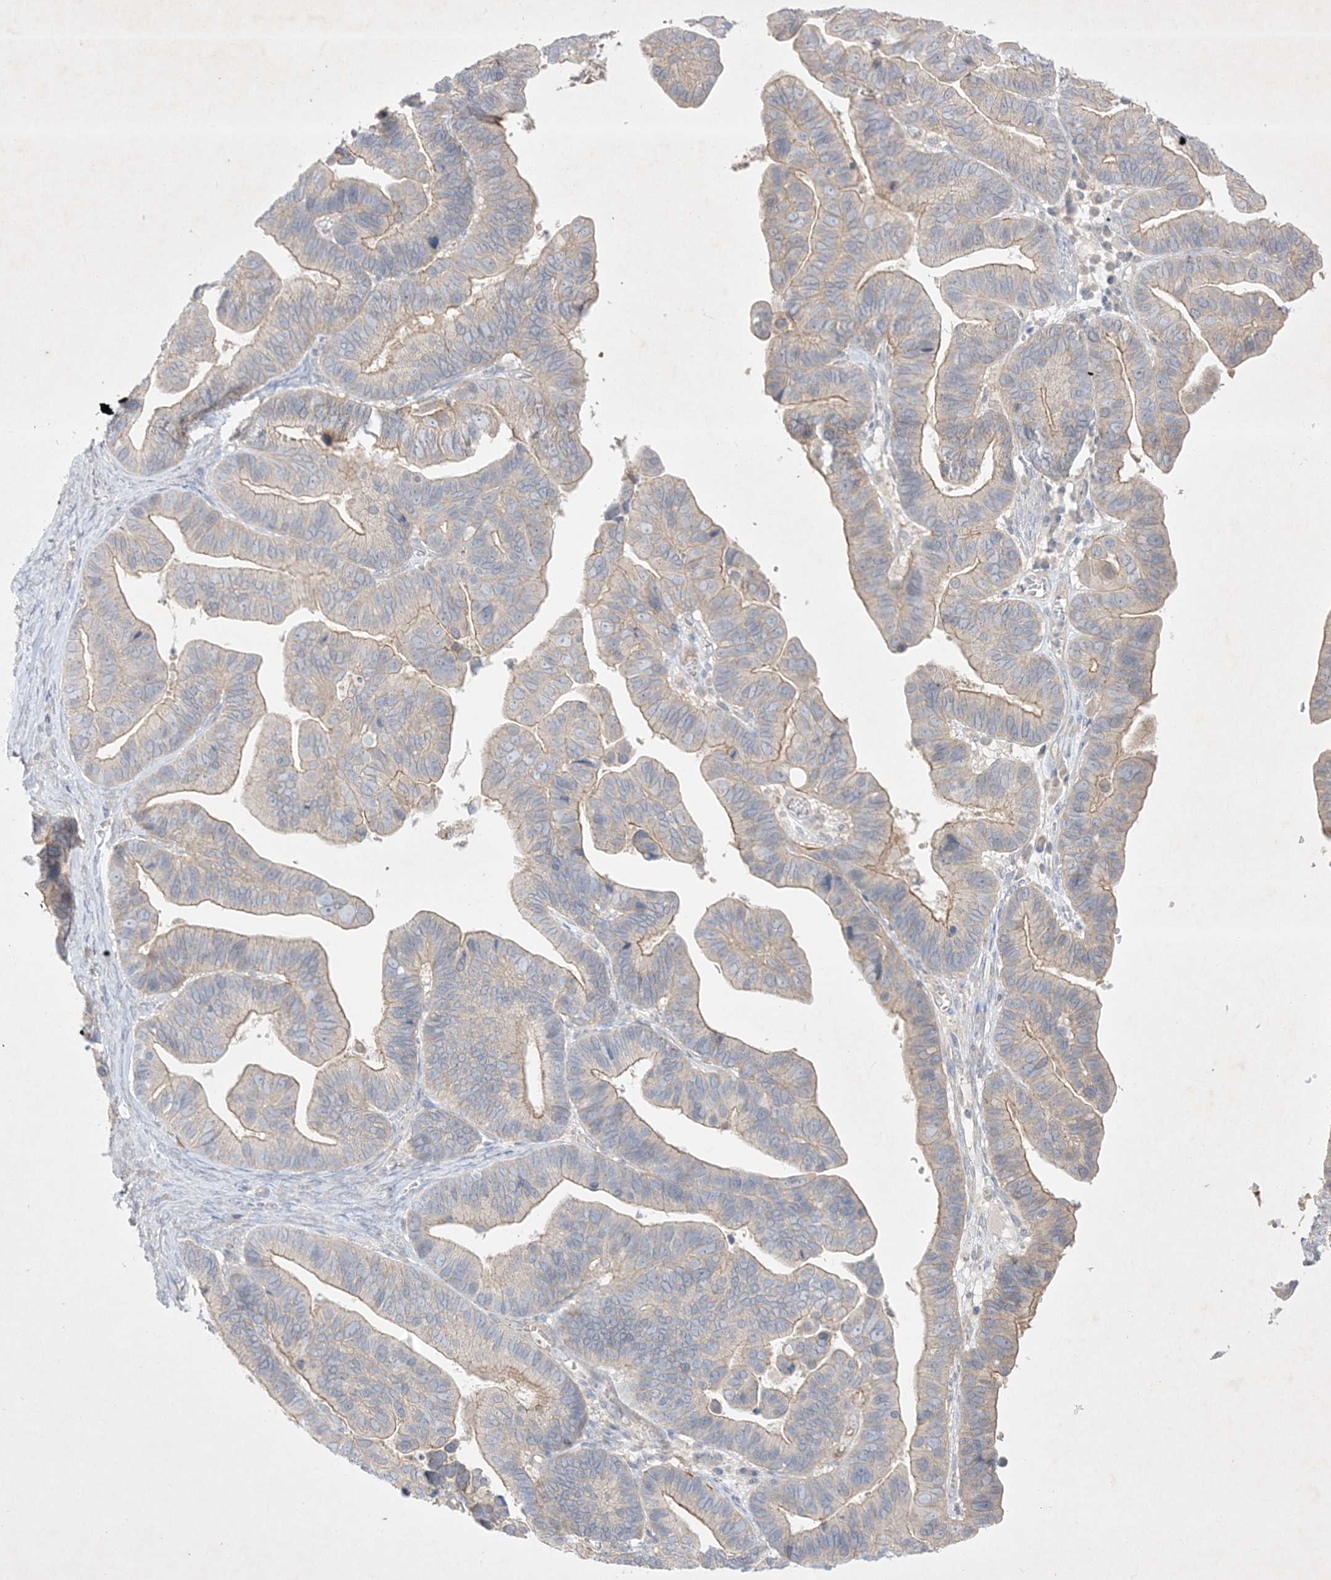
{"staining": {"intensity": "weak", "quantity": ">75%", "location": "cytoplasmic/membranous"}, "tissue": "ovarian cancer", "cell_type": "Tumor cells", "image_type": "cancer", "snomed": [{"axis": "morphology", "description": "Cystadenocarcinoma, serous, NOS"}, {"axis": "topography", "description": "Ovary"}], "caption": "Ovarian cancer (serous cystadenocarcinoma) stained for a protein shows weak cytoplasmic/membranous positivity in tumor cells.", "gene": "PLEKHA3", "patient": {"sex": "female", "age": 56}}